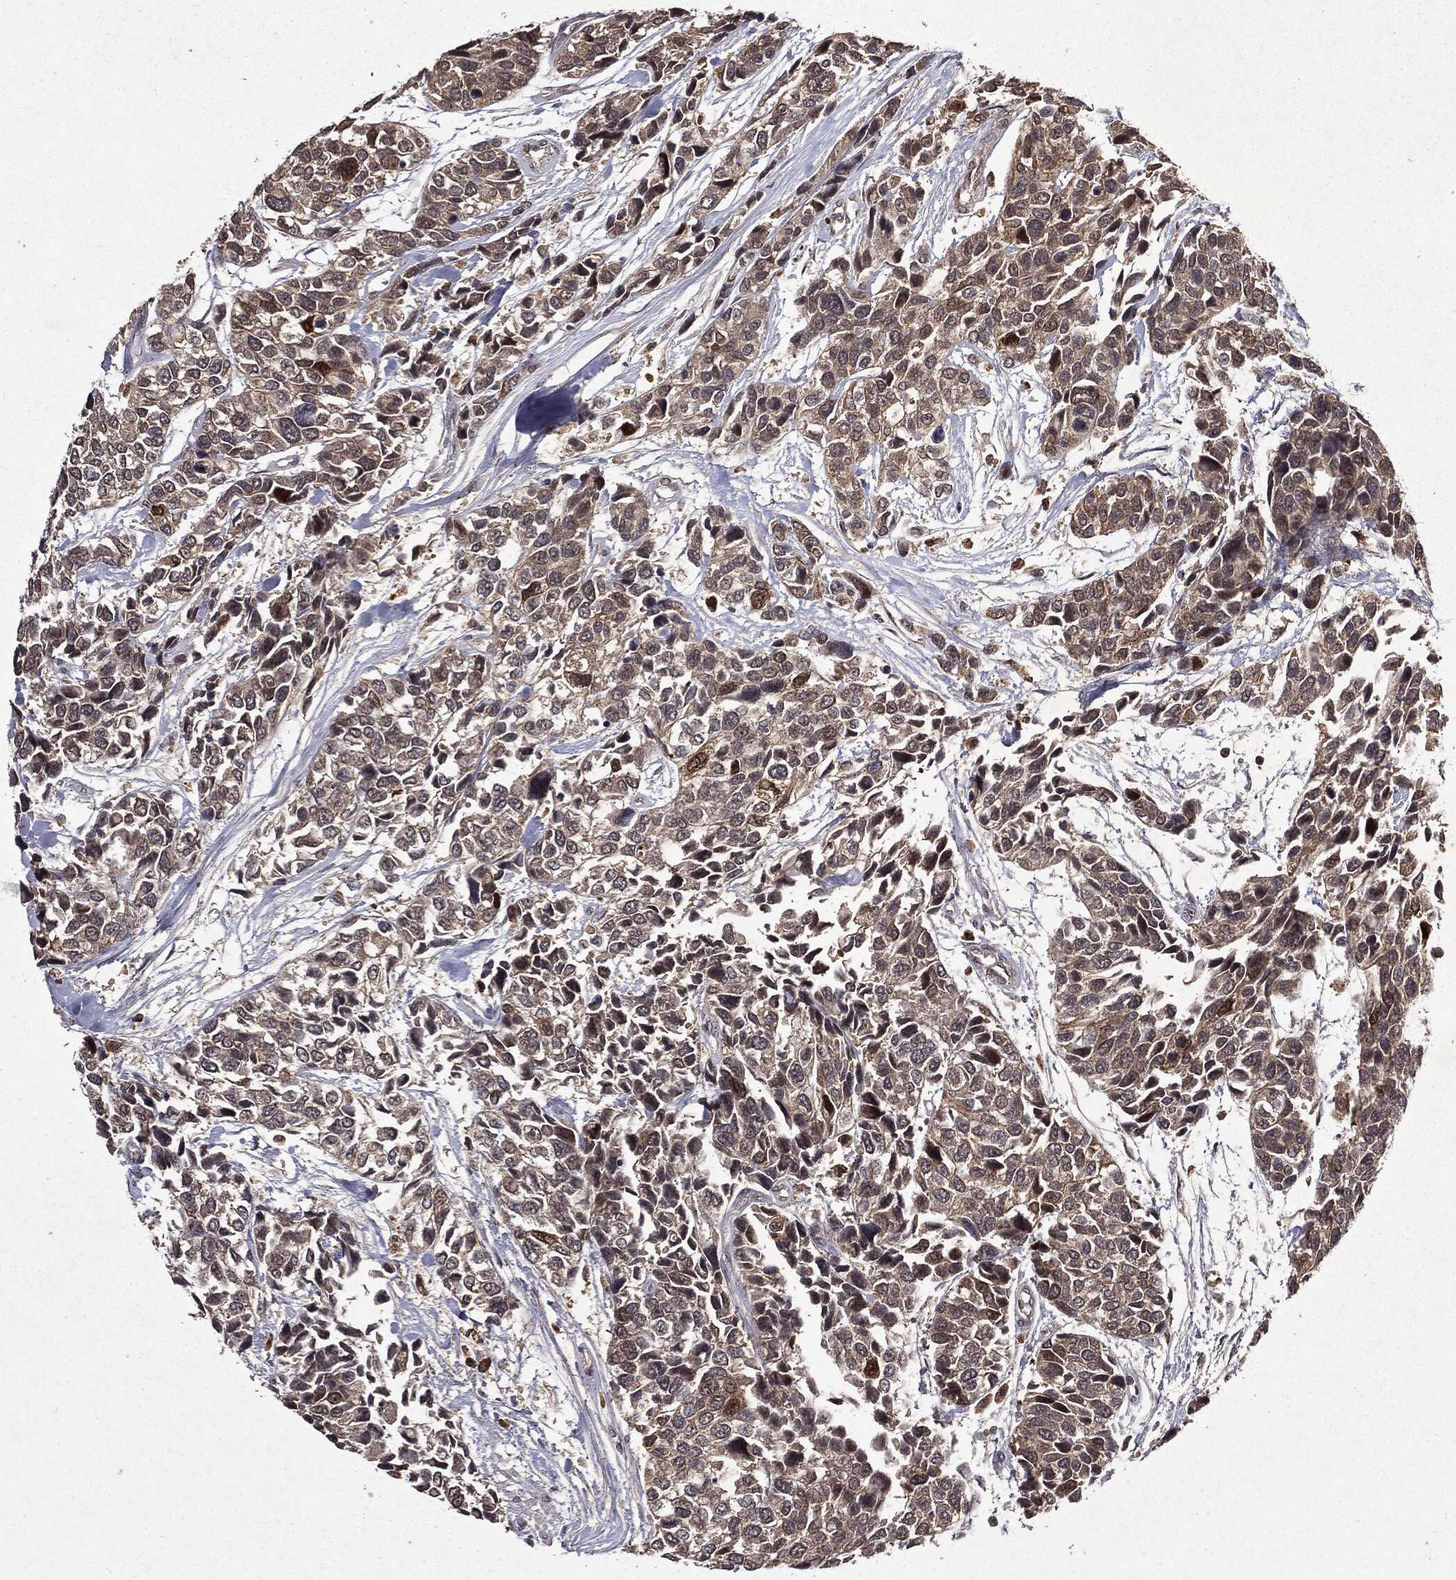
{"staining": {"intensity": "weak", "quantity": "25%-75%", "location": "cytoplasmic/membranous"}, "tissue": "urothelial cancer", "cell_type": "Tumor cells", "image_type": "cancer", "snomed": [{"axis": "morphology", "description": "Urothelial carcinoma, High grade"}, {"axis": "topography", "description": "Urinary bladder"}], "caption": "Urothelial cancer stained with a brown dye exhibits weak cytoplasmic/membranous positive staining in approximately 25%-75% of tumor cells.", "gene": "MTOR", "patient": {"sex": "male", "age": 77}}